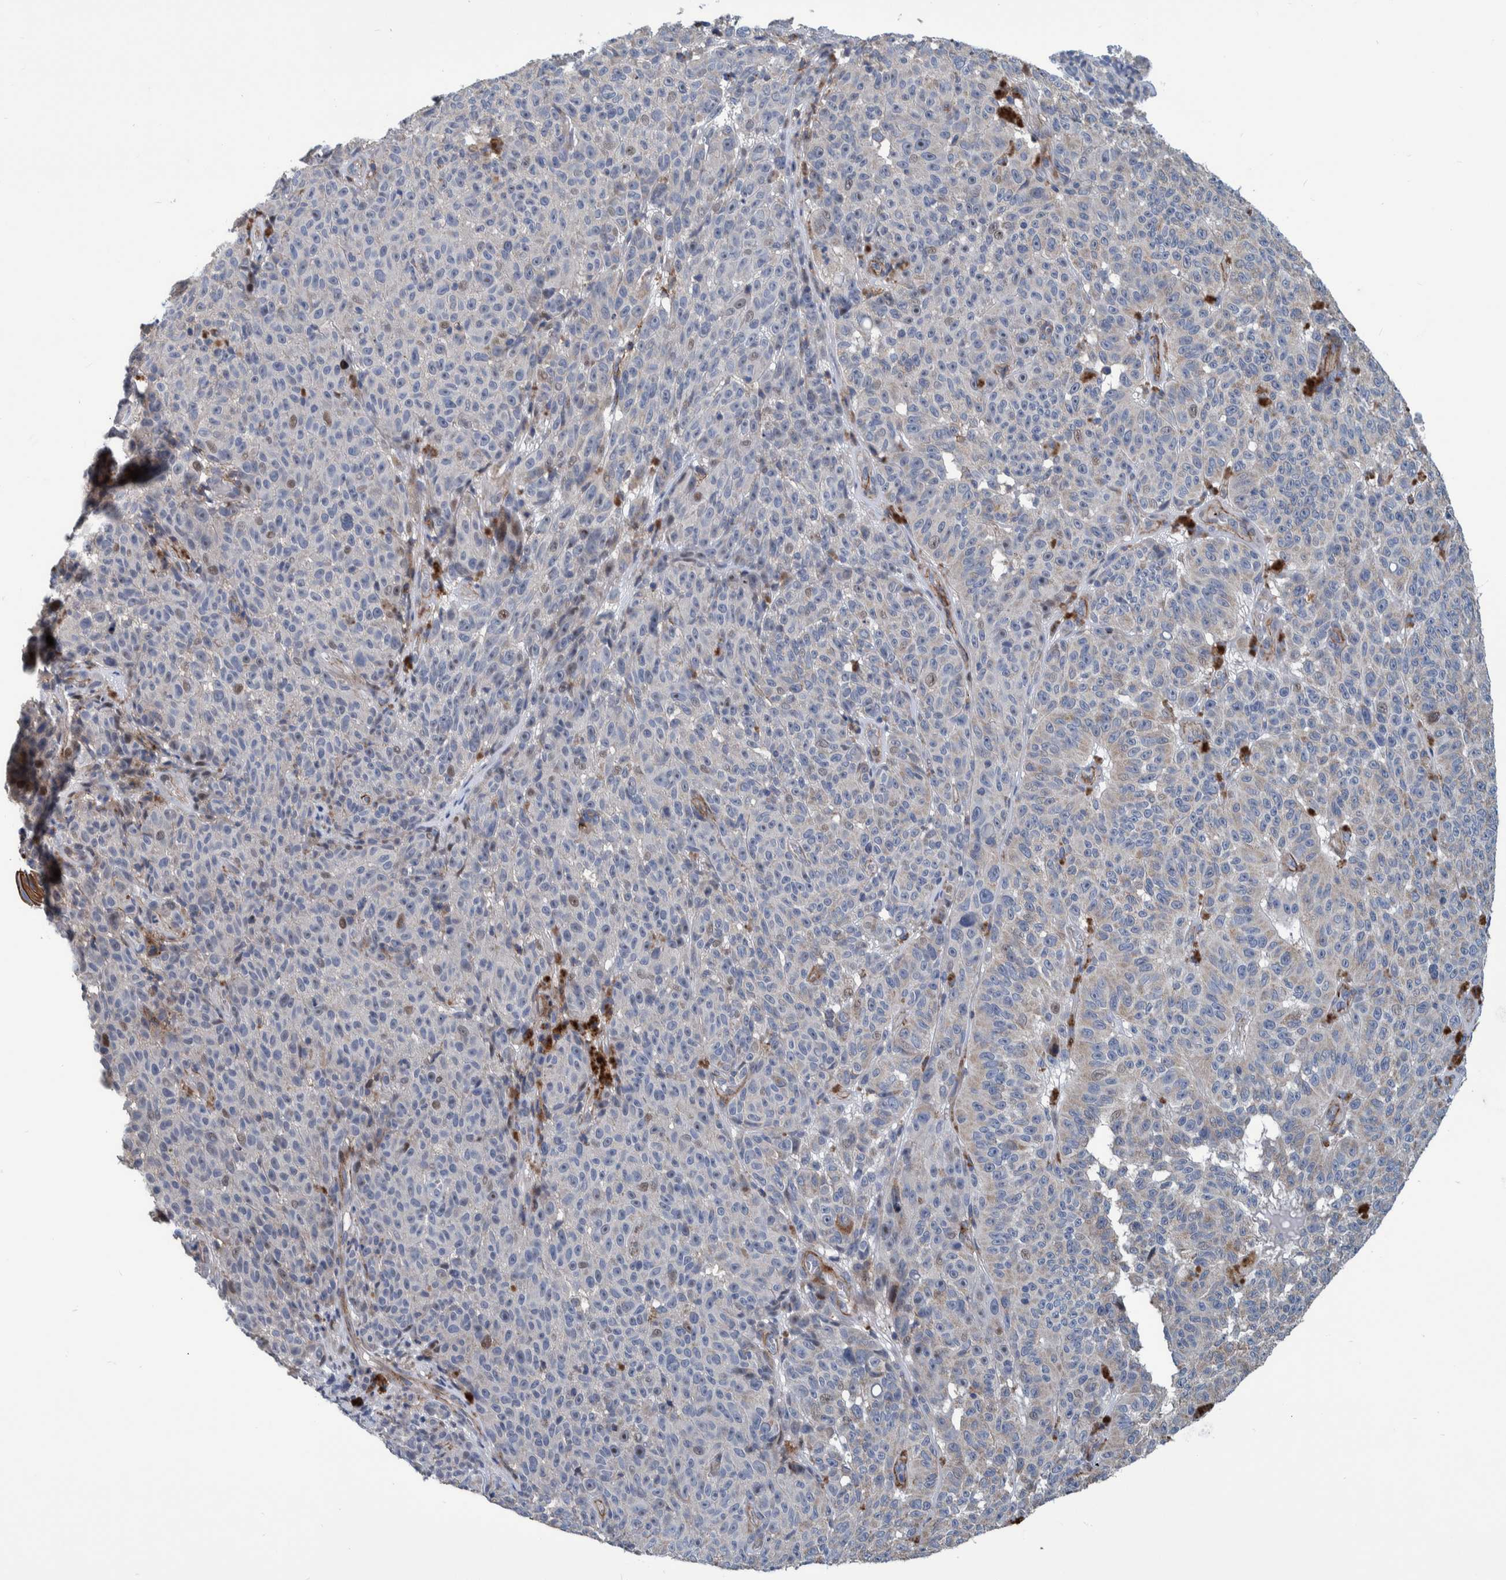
{"staining": {"intensity": "negative", "quantity": "none", "location": "none"}, "tissue": "melanoma", "cell_type": "Tumor cells", "image_type": "cancer", "snomed": [{"axis": "morphology", "description": "Malignant melanoma, NOS"}, {"axis": "topography", "description": "Skin"}], "caption": "High magnification brightfield microscopy of melanoma stained with DAB (brown) and counterstained with hematoxylin (blue): tumor cells show no significant expression. Nuclei are stained in blue.", "gene": "MKS1", "patient": {"sex": "female", "age": 82}}